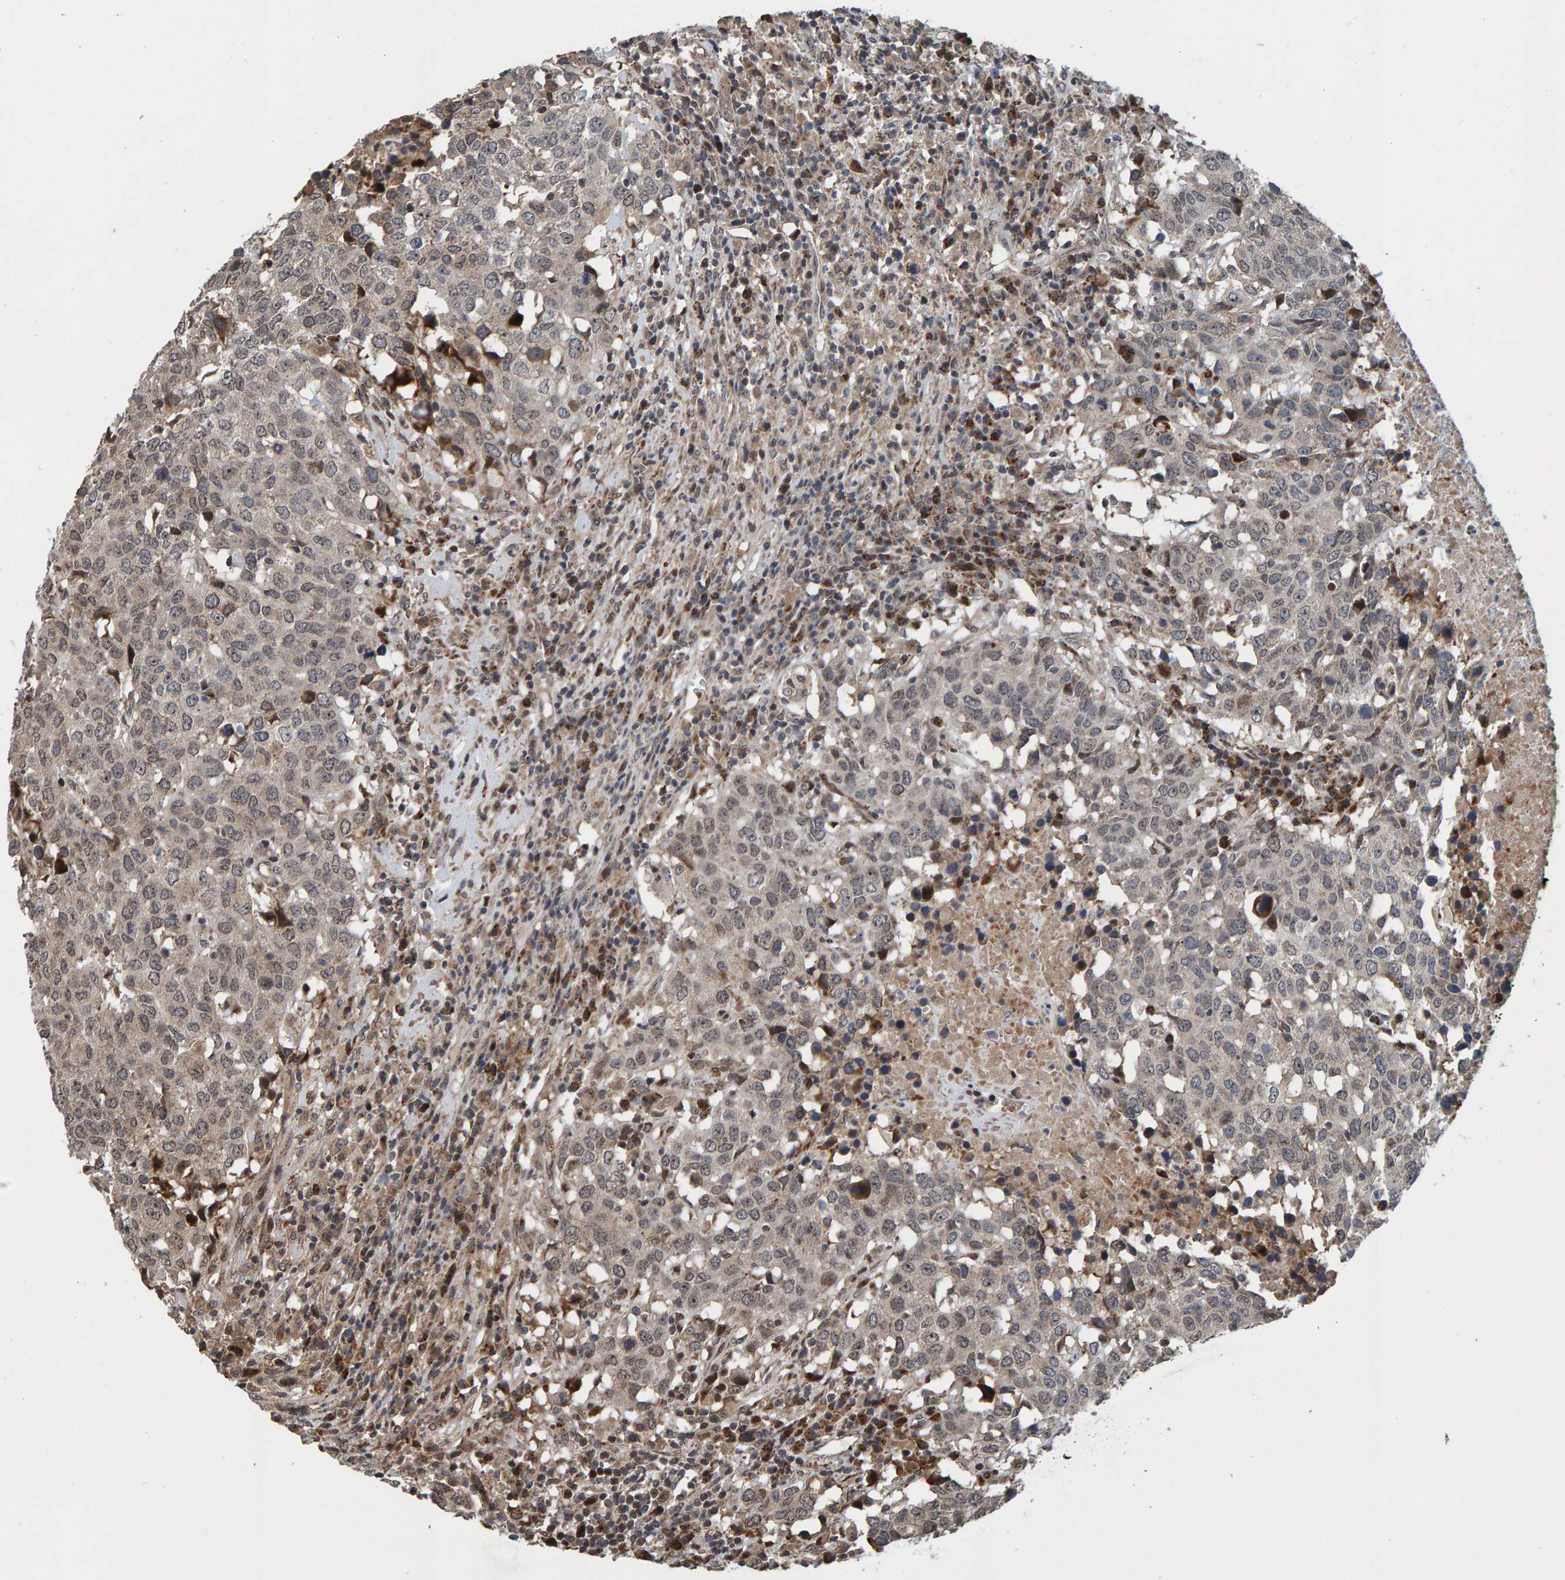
{"staining": {"intensity": "weak", "quantity": ">75%", "location": "cytoplasmic/membranous,nuclear"}, "tissue": "head and neck cancer", "cell_type": "Tumor cells", "image_type": "cancer", "snomed": [{"axis": "morphology", "description": "Squamous cell carcinoma, NOS"}, {"axis": "topography", "description": "Head-Neck"}], "caption": "This histopathology image shows immunohistochemistry staining of human head and neck squamous cell carcinoma, with low weak cytoplasmic/membranous and nuclear staining in about >75% of tumor cells.", "gene": "CCDC25", "patient": {"sex": "male", "age": 66}}